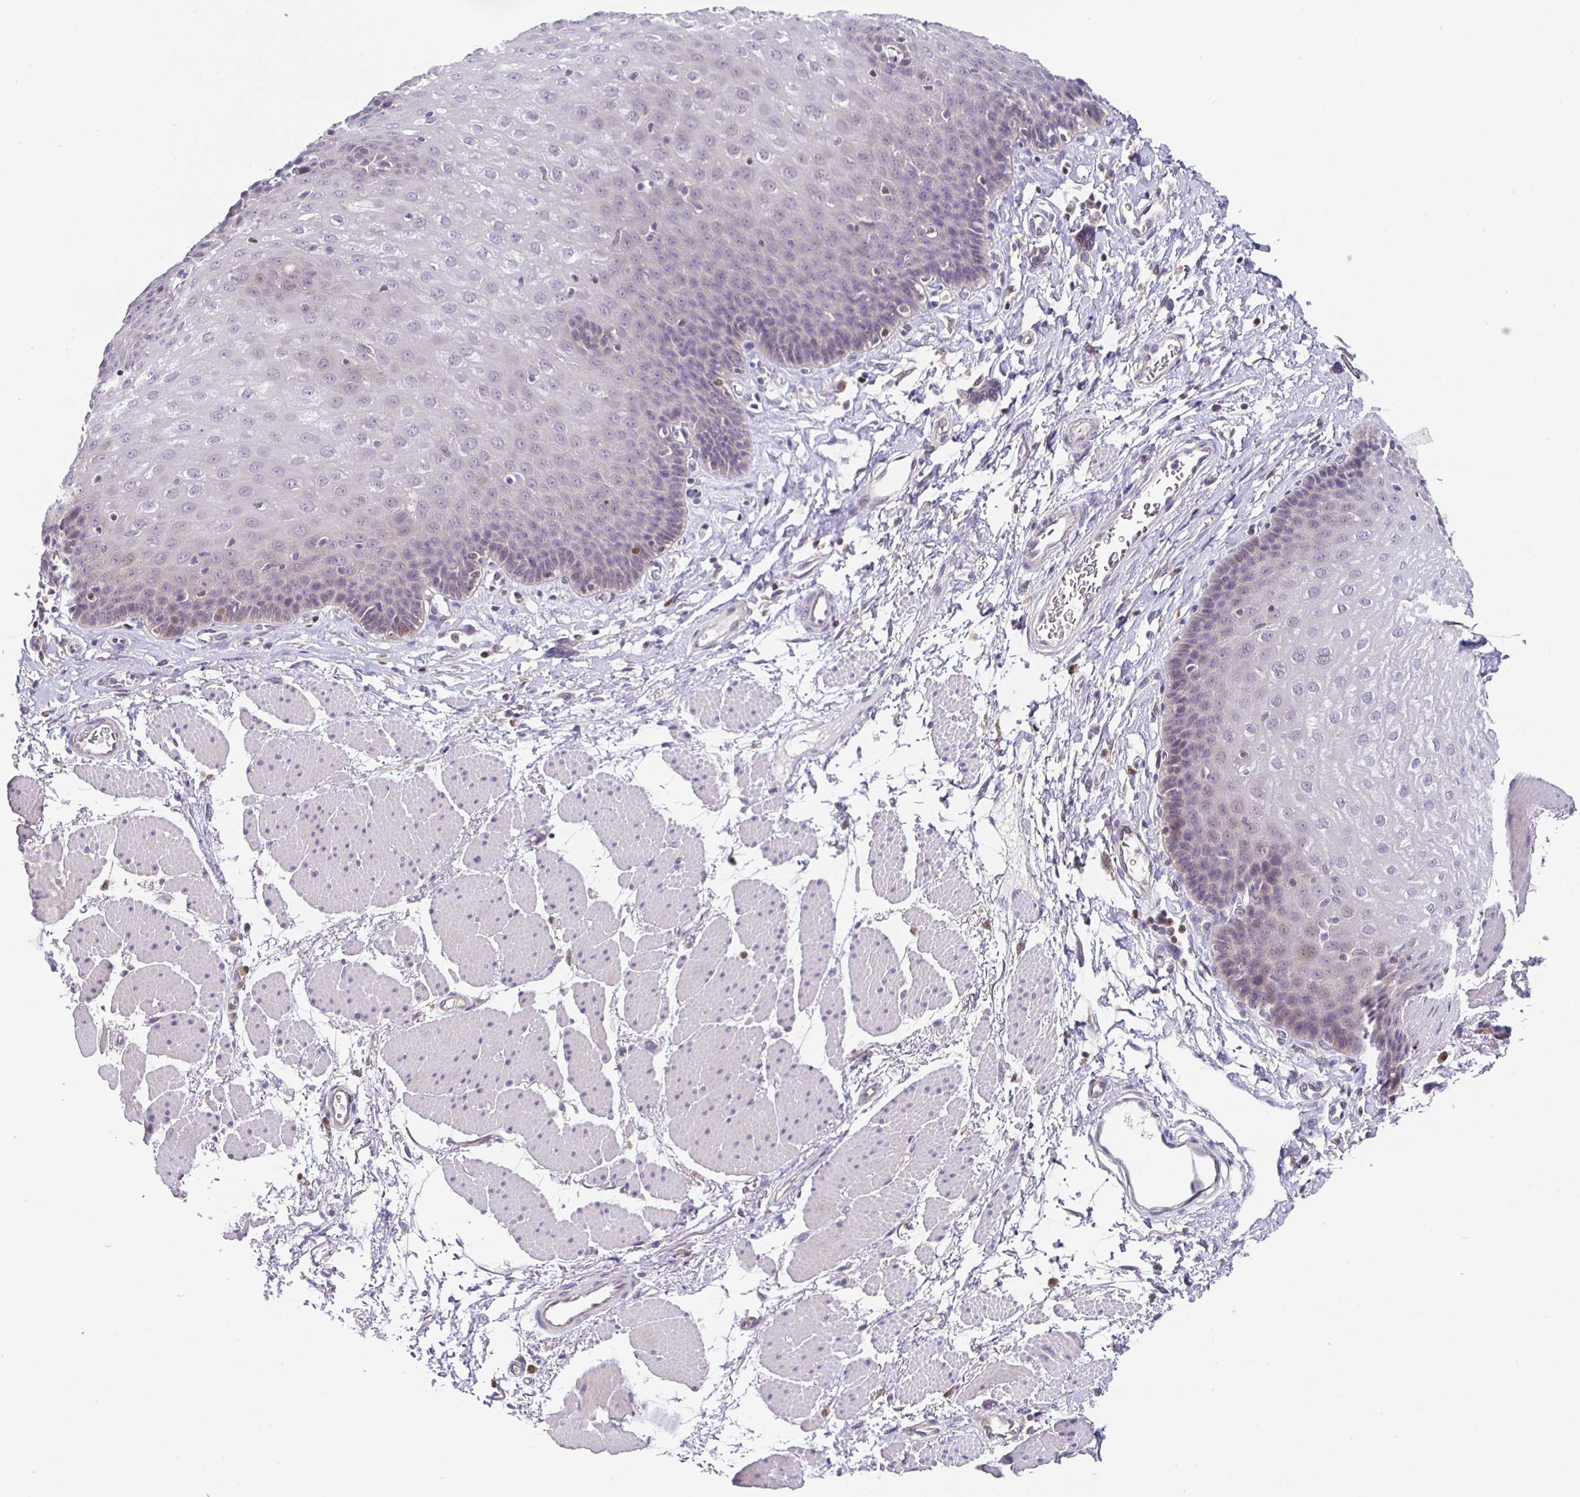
{"staining": {"intensity": "negative", "quantity": "none", "location": "none"}, "tissue": "esophagus", "cell_type": "Squamous epithelial cells", "image_type": "normal", "snomed": [{"axis": "morphology", "description": "Normal tissue, NOS"}, {"axis": "topography", "description": "Esophagus"}], "caption": "This is a micrograph of IHC staining of normal esophagus, which shows no positivity in squamous epithelial cells.", "gene": "SATB1", "patient": {"sex": "female", "age": 81}}